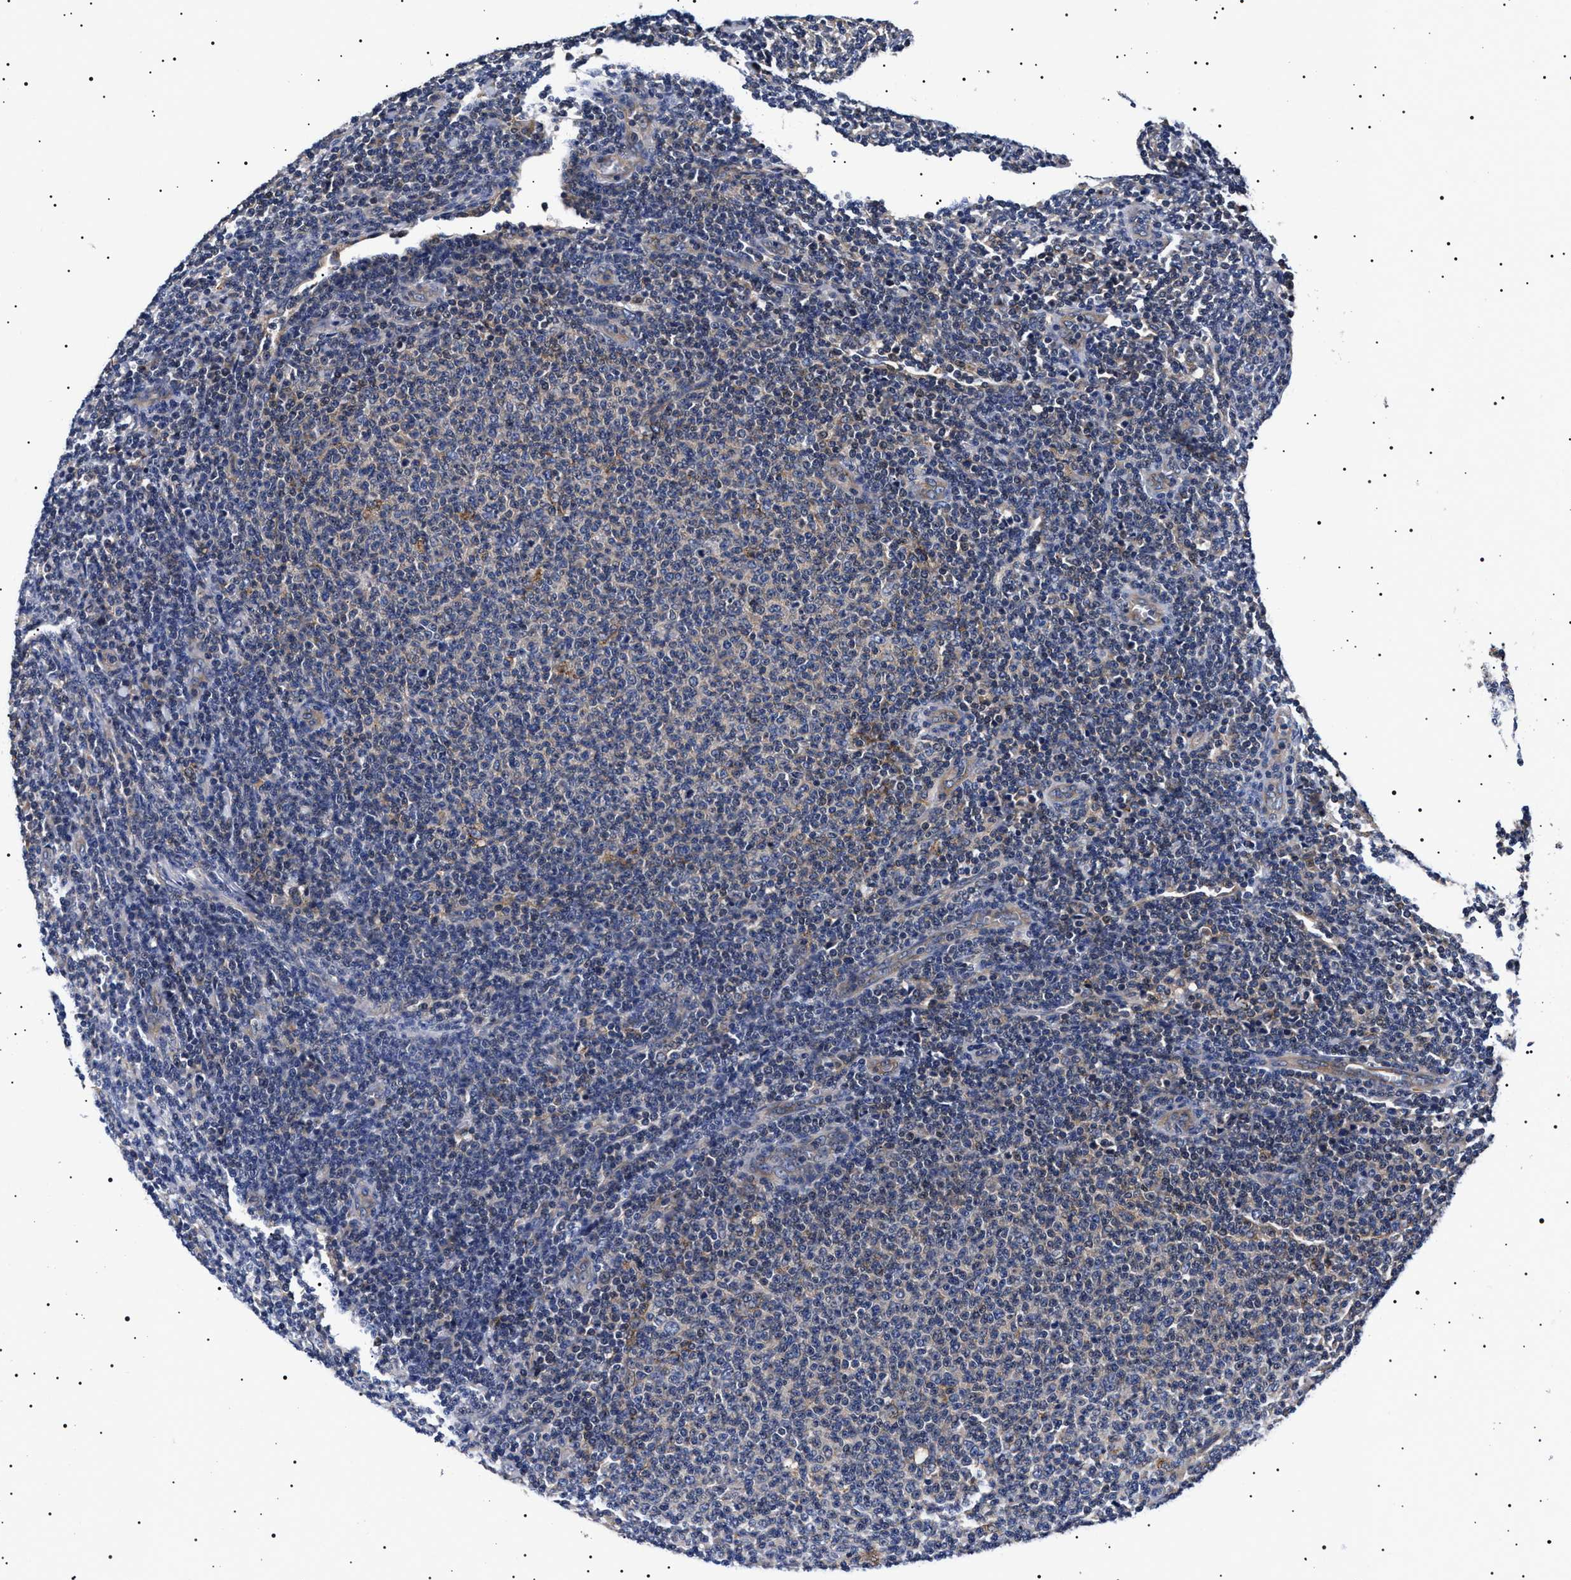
{"staining": {"intensity": "negative", "quantity": "none", "location": "none"}, "tissue": "lymphoma", "cell_type": "Tumor cells", "image_type": "cancer", "snomed": [{"axis": "morphology", "description": "Malignant lymphoma, non-Hodgkin's type, Low grade"}, {"axis": "topography", "description": "Lymph node"}], "caption": "Low-grade malignant lymphoma, non-Hodgkin's type was stained to show a protein in brown. There is no significant staining in tumor cells. Nuclei are stained in blue.", "gene": "SLC4A7", "patient": {"sex": "male", "age": 66}}